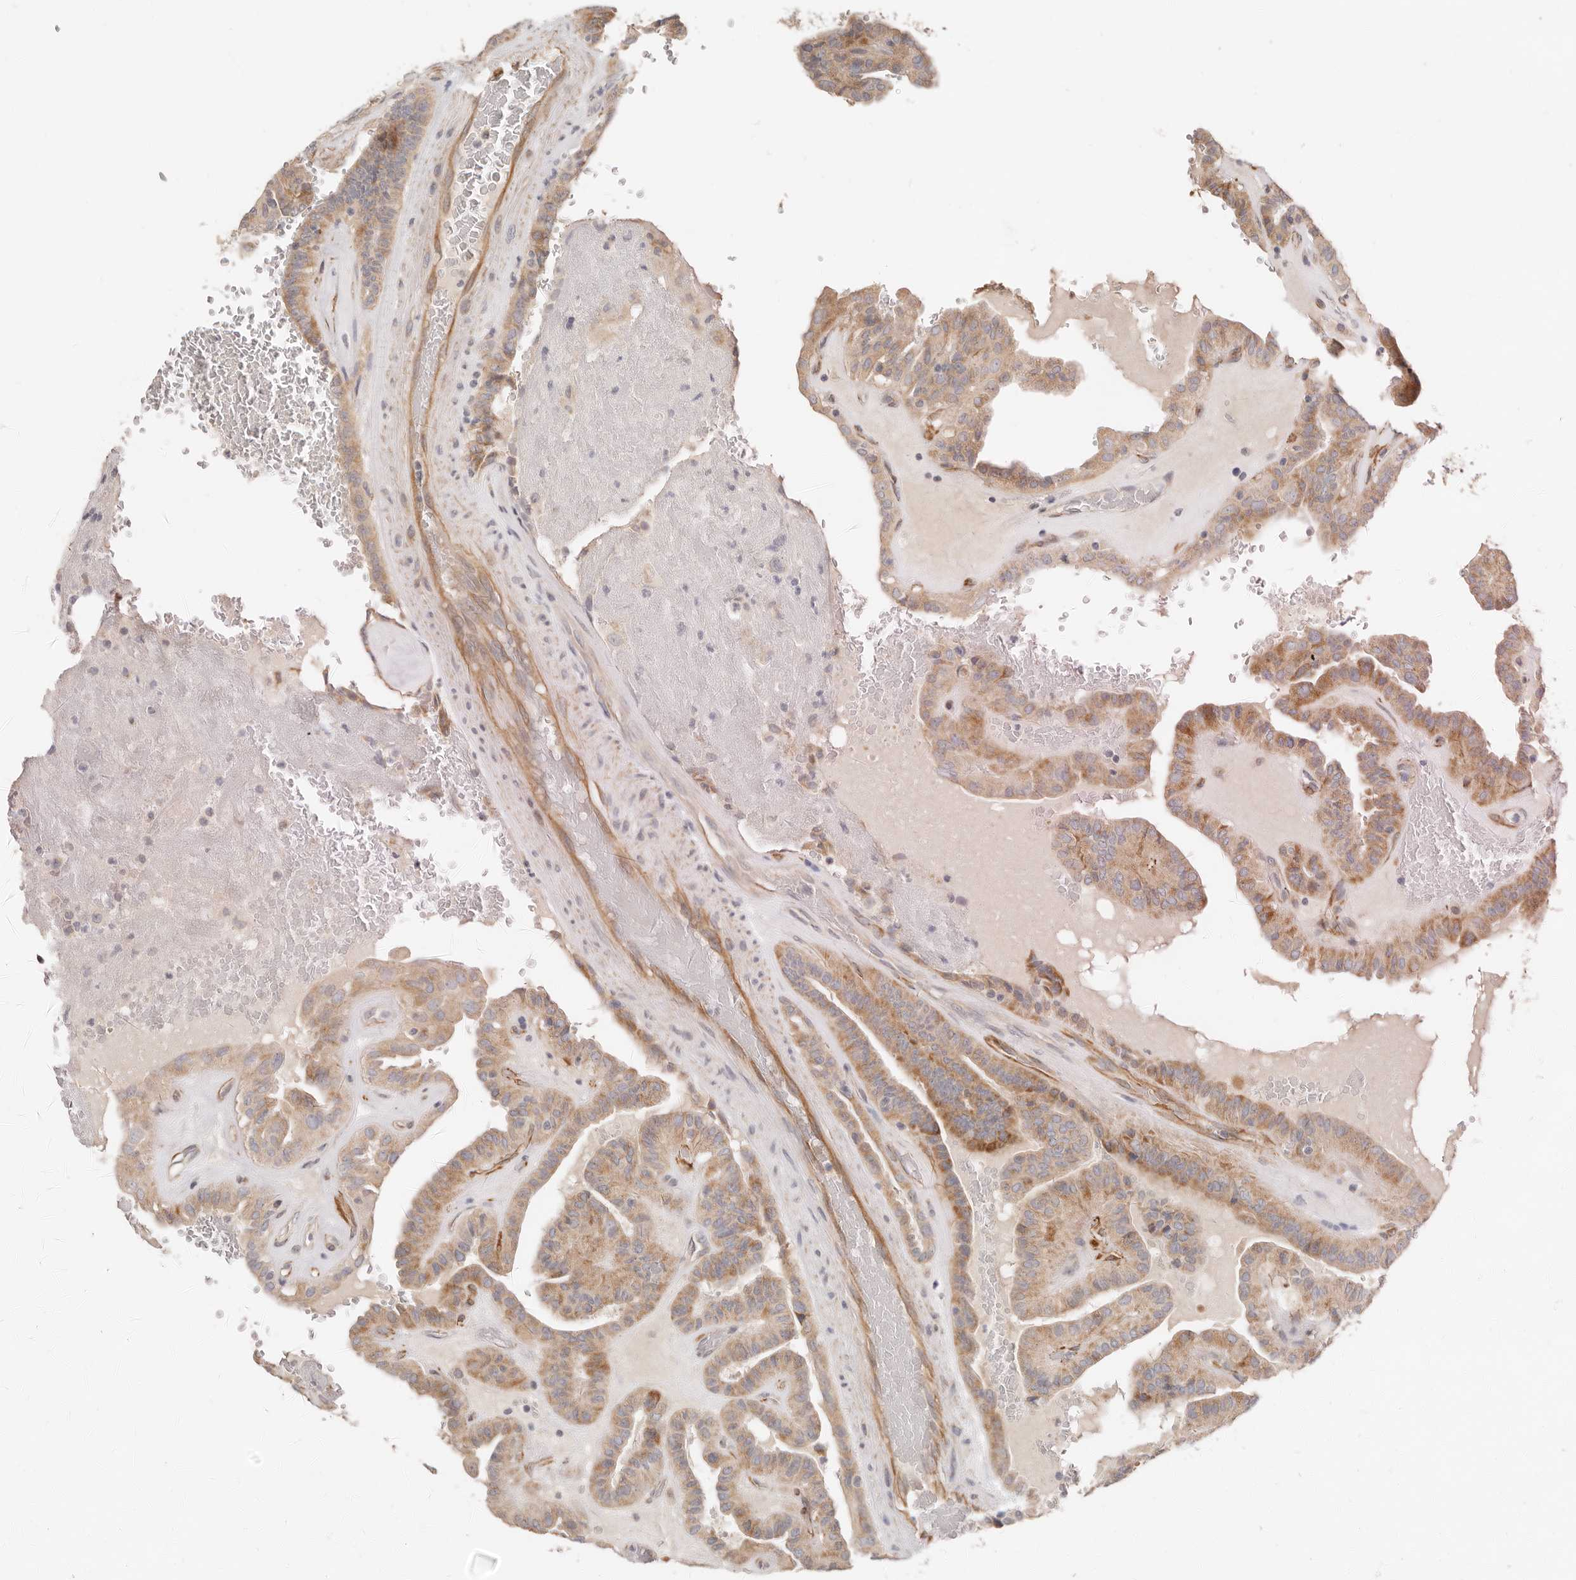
{"staining": {"intensity": "moderate", "quantity": ">75%", "location": "cytoplasmic/membranous"}, "tissue": "thyroid cancer", "cell_type": "Tumor cells", "image_type": "cancer", "snomed": [{"axis": "morphology", "description": "Papillary adenocarcinoma, NOS"}, {"axis": "topography", "description": "Thyroid gland"}], "caption": "IHC of papillary adenocarcinoma (thyroid) shows medium levels of moderate cytoplasmic/membranous expression in about >75% of tumor cells.", "gene": "SPRING1", "patient": {"sex": "male", "age": 77}}